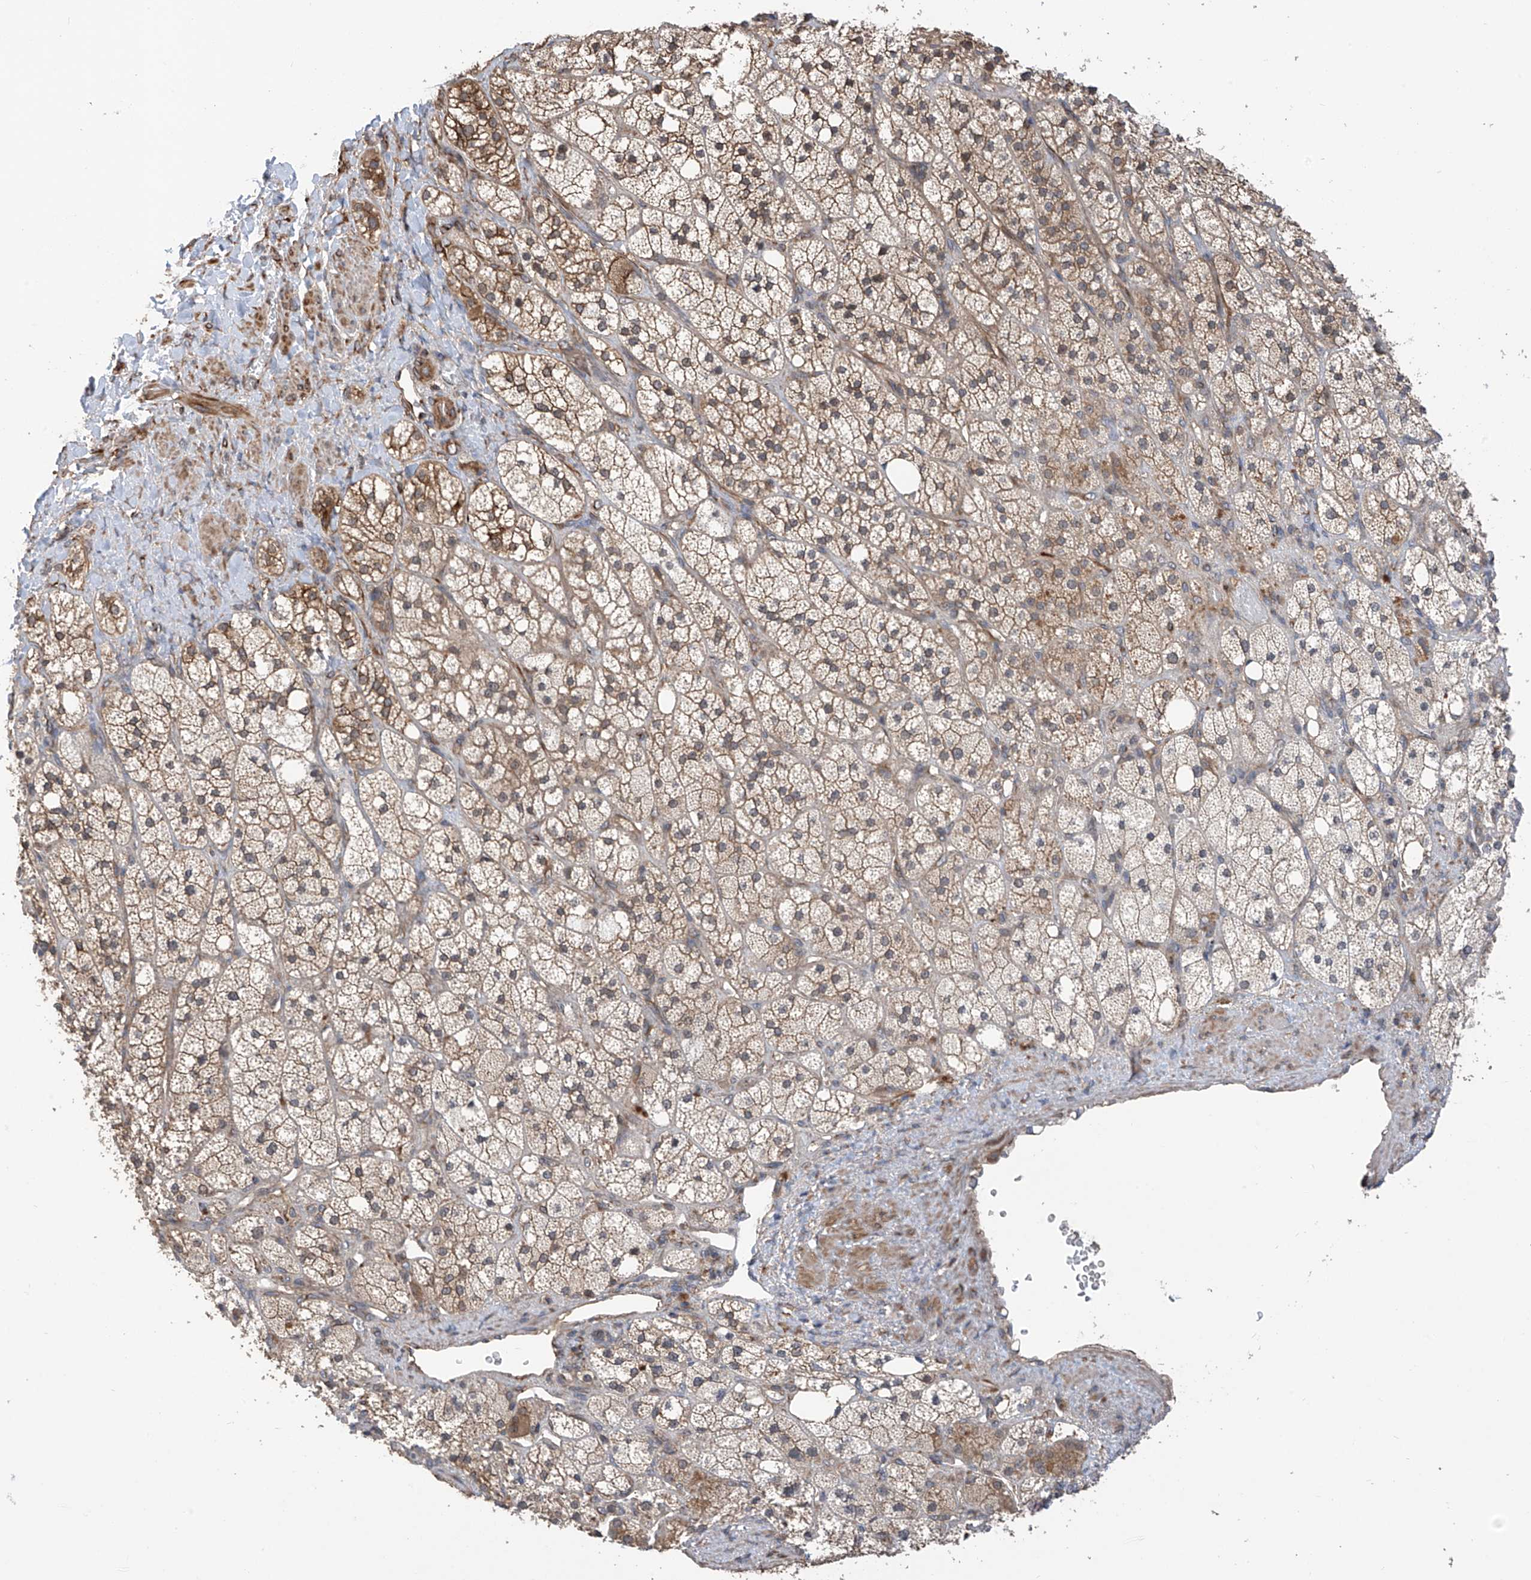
{"staining": {"intensity": "moderate", "quantity": "25%-75%", "location": "cytoplasmic/membranous"}, "tissue": "adrenal gland", "cell_type": "Glandular cells", "image_type": "normal", "snomed": [{"axis": "morphology", "description": "Normal tissue, NOS"}, {"axis": "topography", "description": "Adrenal gland"}], "caption": "Immunohistochemistry micrograph of benign adrenal gland: human adrenal gland stained using immunohistochemistry (IHC) shows medium levels of moderate protein expression localized specifically in the cytoplasmic/membranous of glandular cells, appearing as a cytoplasmic/membranous brown color.", "gene": "RPAIN", "patient": {"sex": "male", "age": 61}}